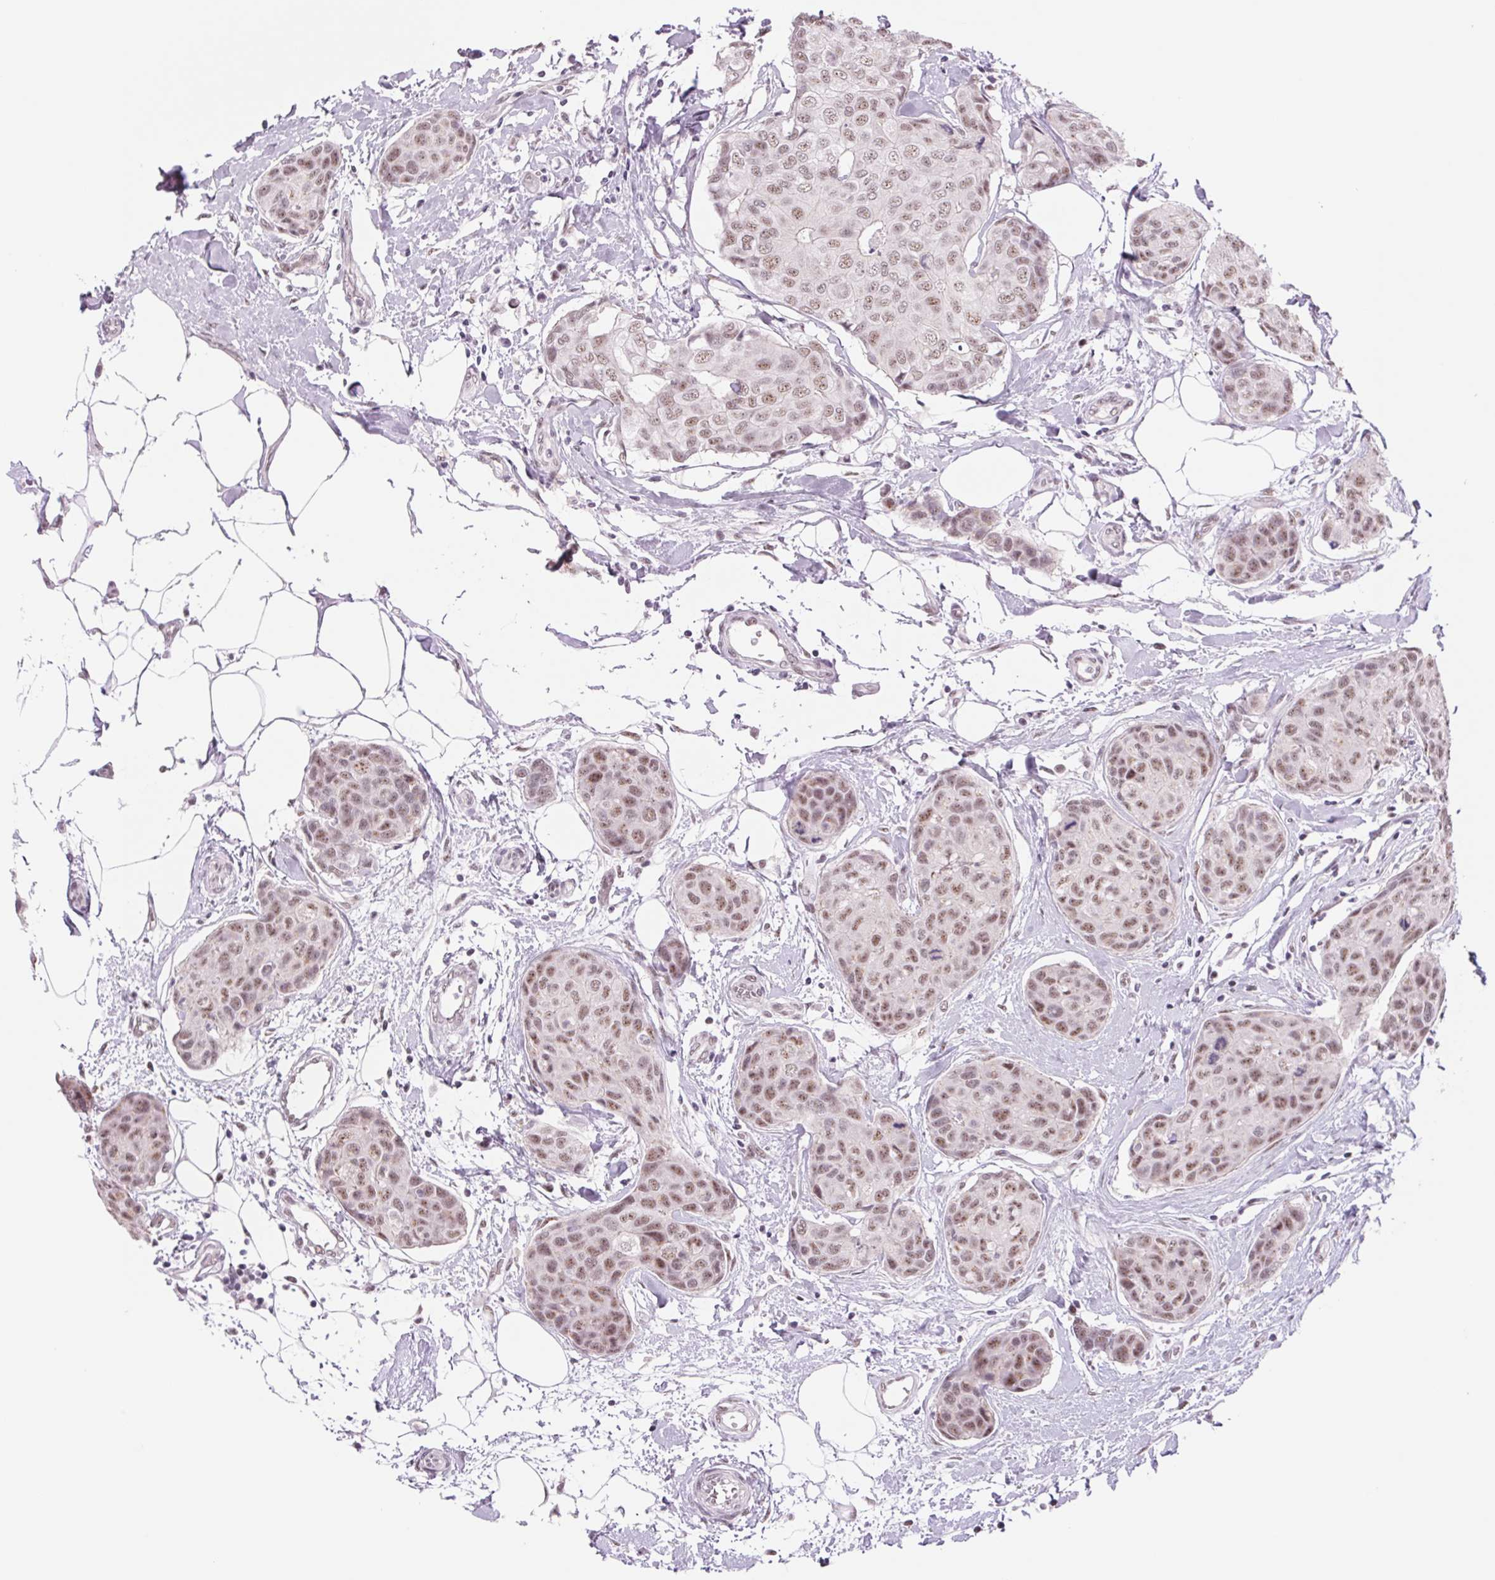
{"staining": {"intensity": "moderate", "quantity": ">75%", "location": "nuclear"}, "tissue": "breast cancer", "cell_type": "Tumor cells", "image_type": "cancer", "snomed": [{"axis": "morphology", "description": "Duct carcinoma"}, {"axis": "topography", "description": "Breast"}], "caption": "Immunohistochemistry of breast infiltrating ductal carcinoma shows medium levels of moderate nuclear expression in approximately >75% of tumor cells. (brown staining indicates protein expression, while blue staining denotes nuclei).", "gene": "ZC3H14", "patient": {"sex": "female", "age": 80}}